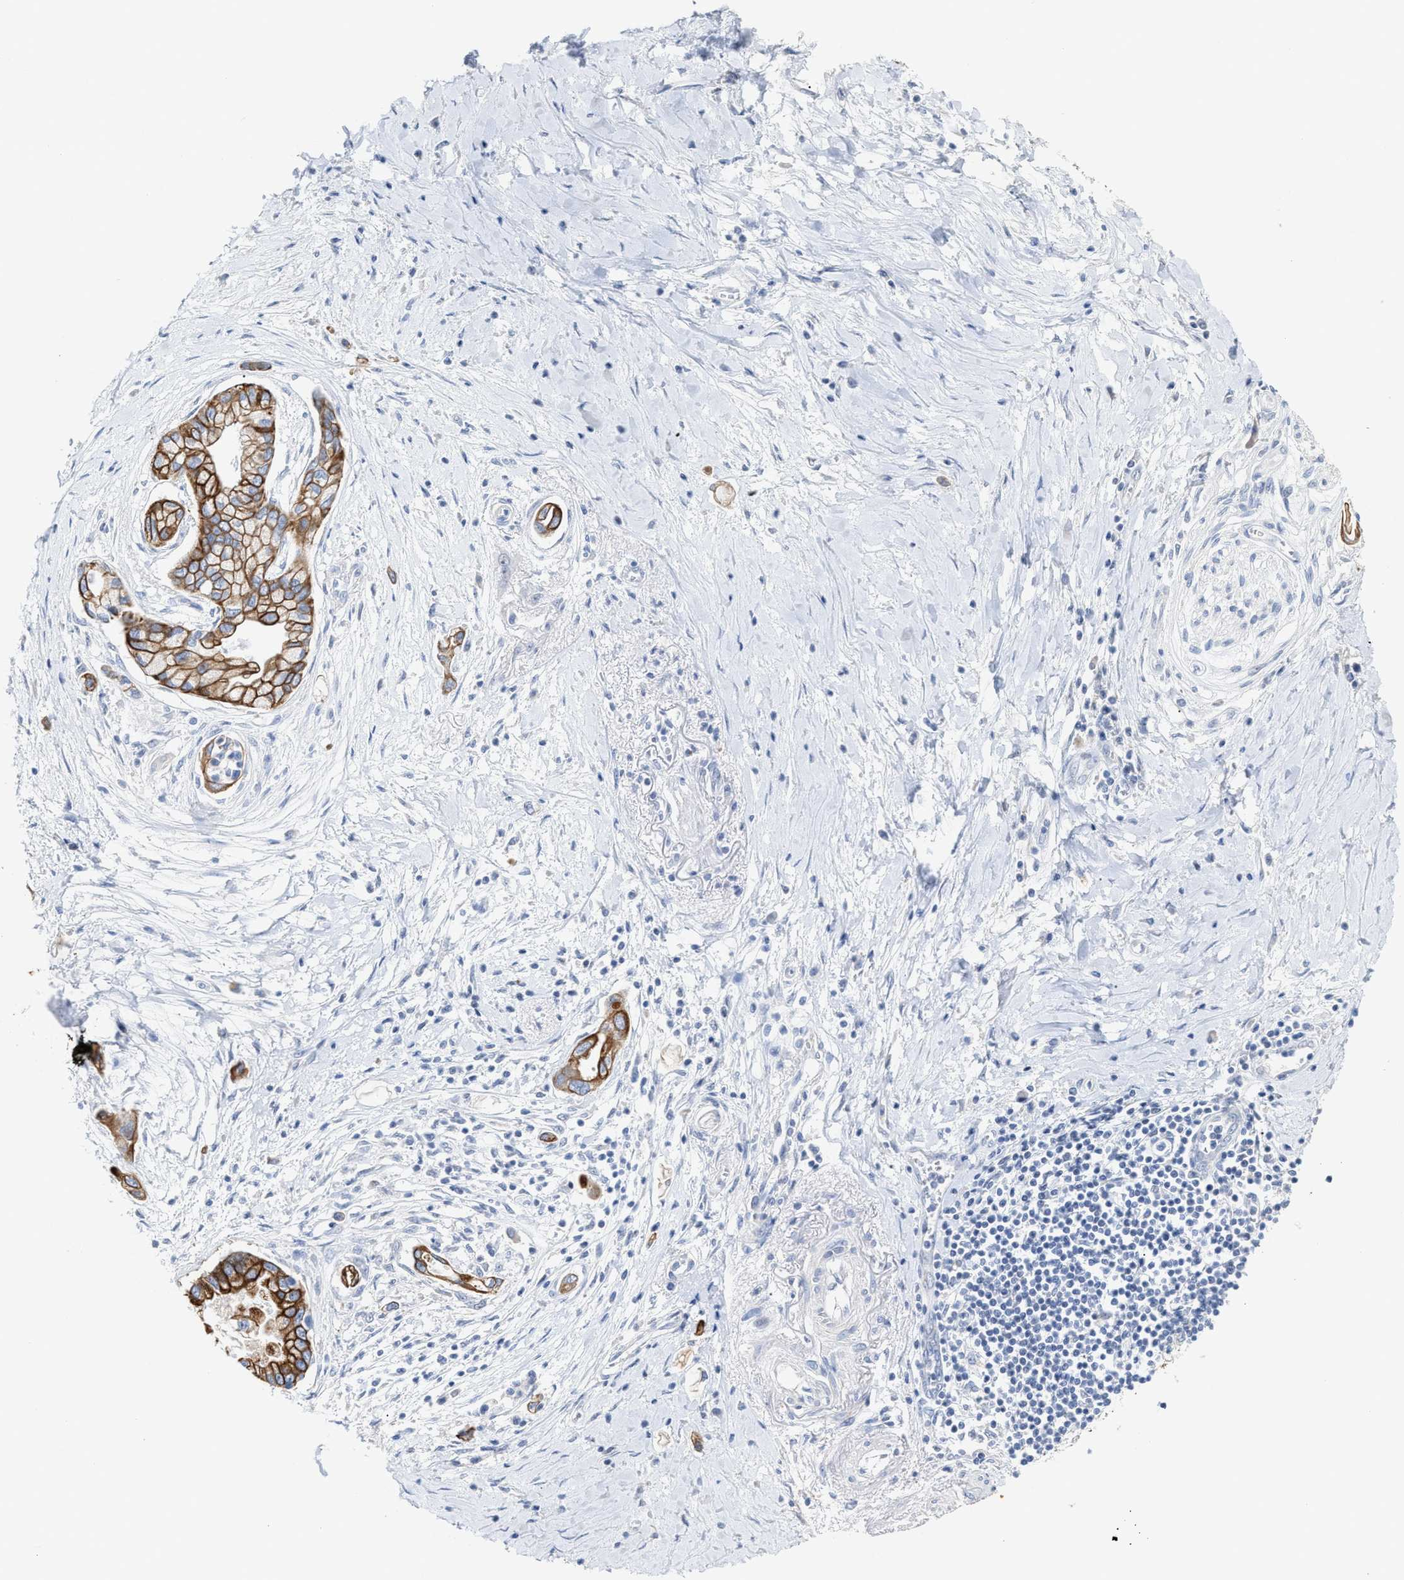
{"staining": {"intensity": "moderate", "quantity": ">75%", "location": "cytoplasmic/membranous"}, "tissue": "pancreatic cancer", "cell_type": "Tumor cells", "image_type": "cancer", "snomed": [{"axis": "morphology", "description": "Adenocarcinoma, NOS"}, {"axis": "topography", "description": "Pancreas"}], "caption": "DAB immunohistochemical staining of human adenocarcinoma (pancreatic) displays moderate cytoplasmic/membranous protein expression in approximately >75% of tumor cells.", "gene": "JAG1", "patient": {"sex": "male", "age": 59}}